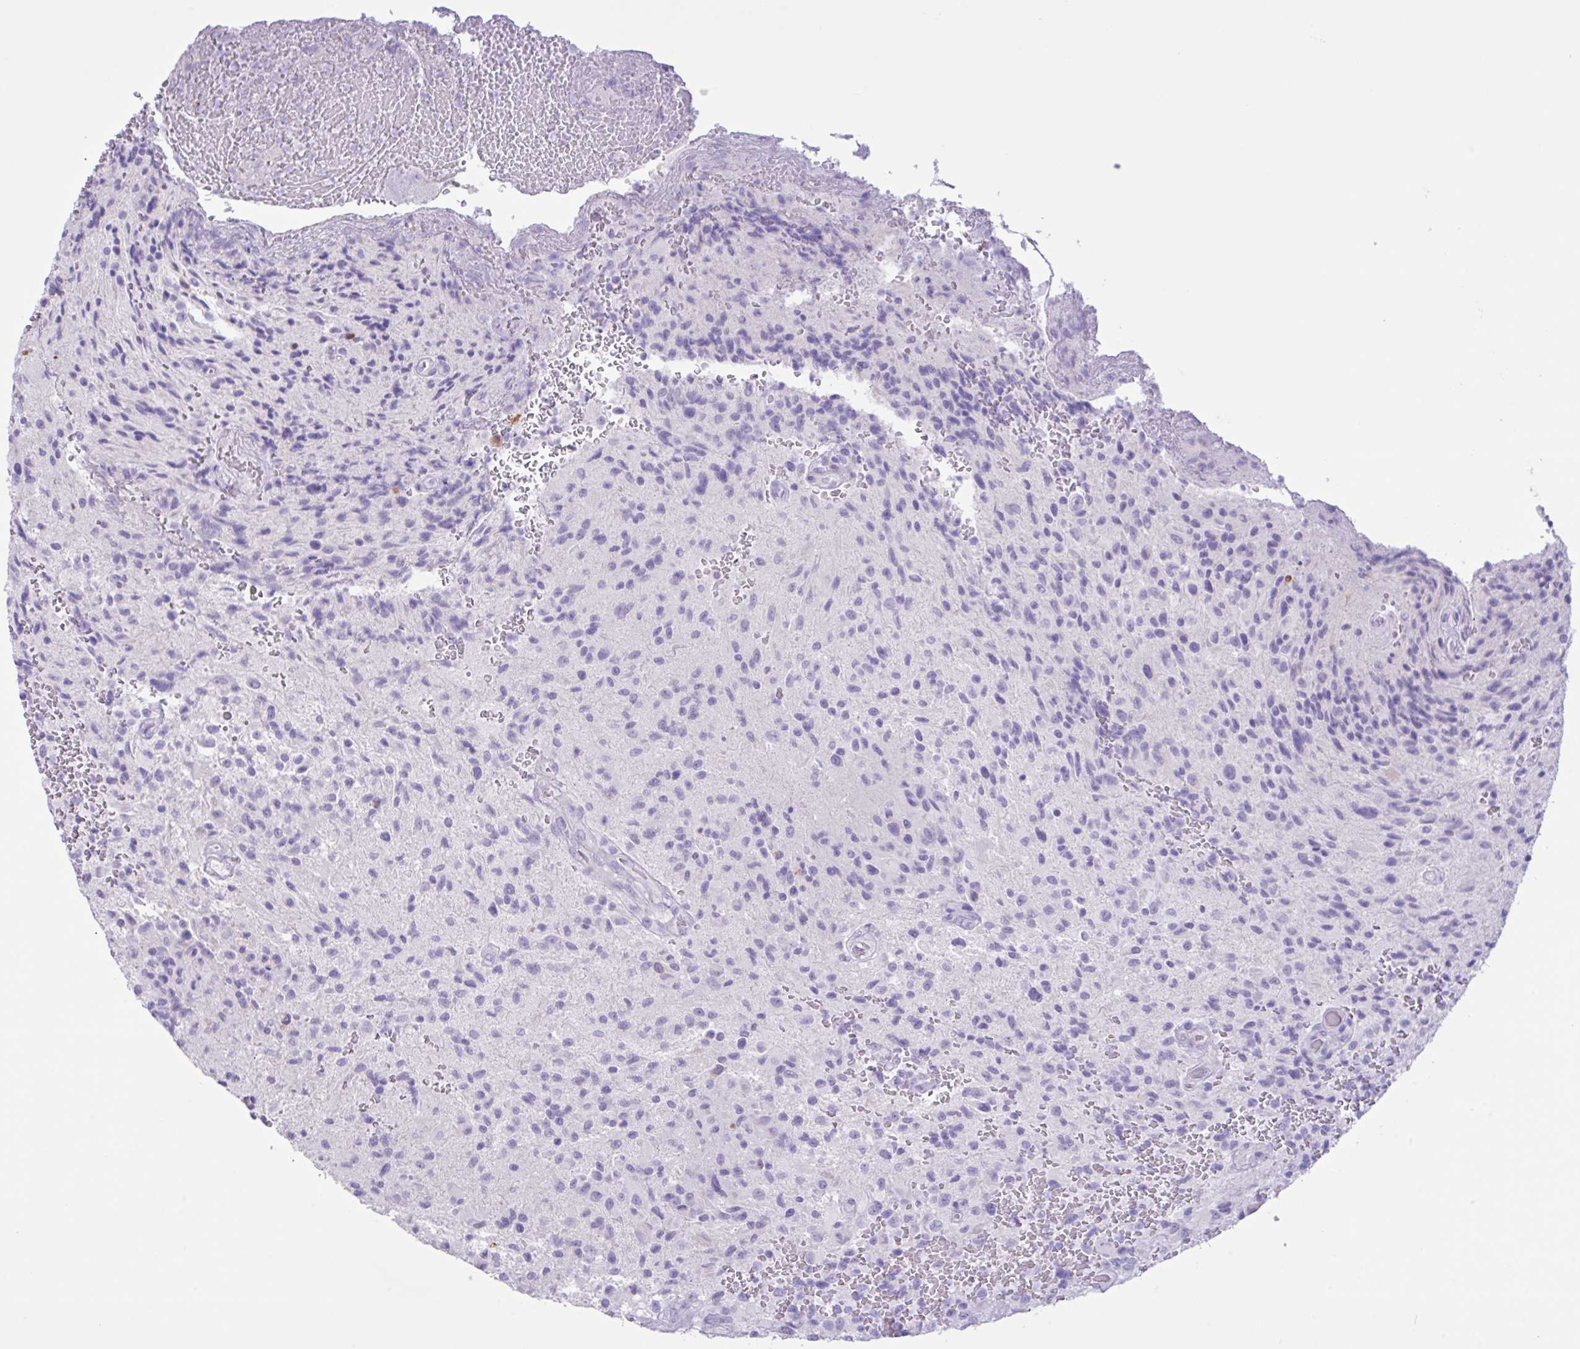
{"staining": {"intensity": "negative", "quantity": "none", "location": "none"}, "tissue": "glioma", "cell_type": "Tumor cells", "image_type": "cancer", "snomed": [{"axis": "morphology", "description": "Normal tissue, NOS"}, {"axis": "morphology", "description": "Glioma, malignant, High grade"}, {"axis": "topography", "description": "Cerebral cortex"}], "caption": "The image shows no staining of tumor cells in malignant glioma (high-grade).", "gene": "CST11", "patient": {"sex": "male", "age": 56}}